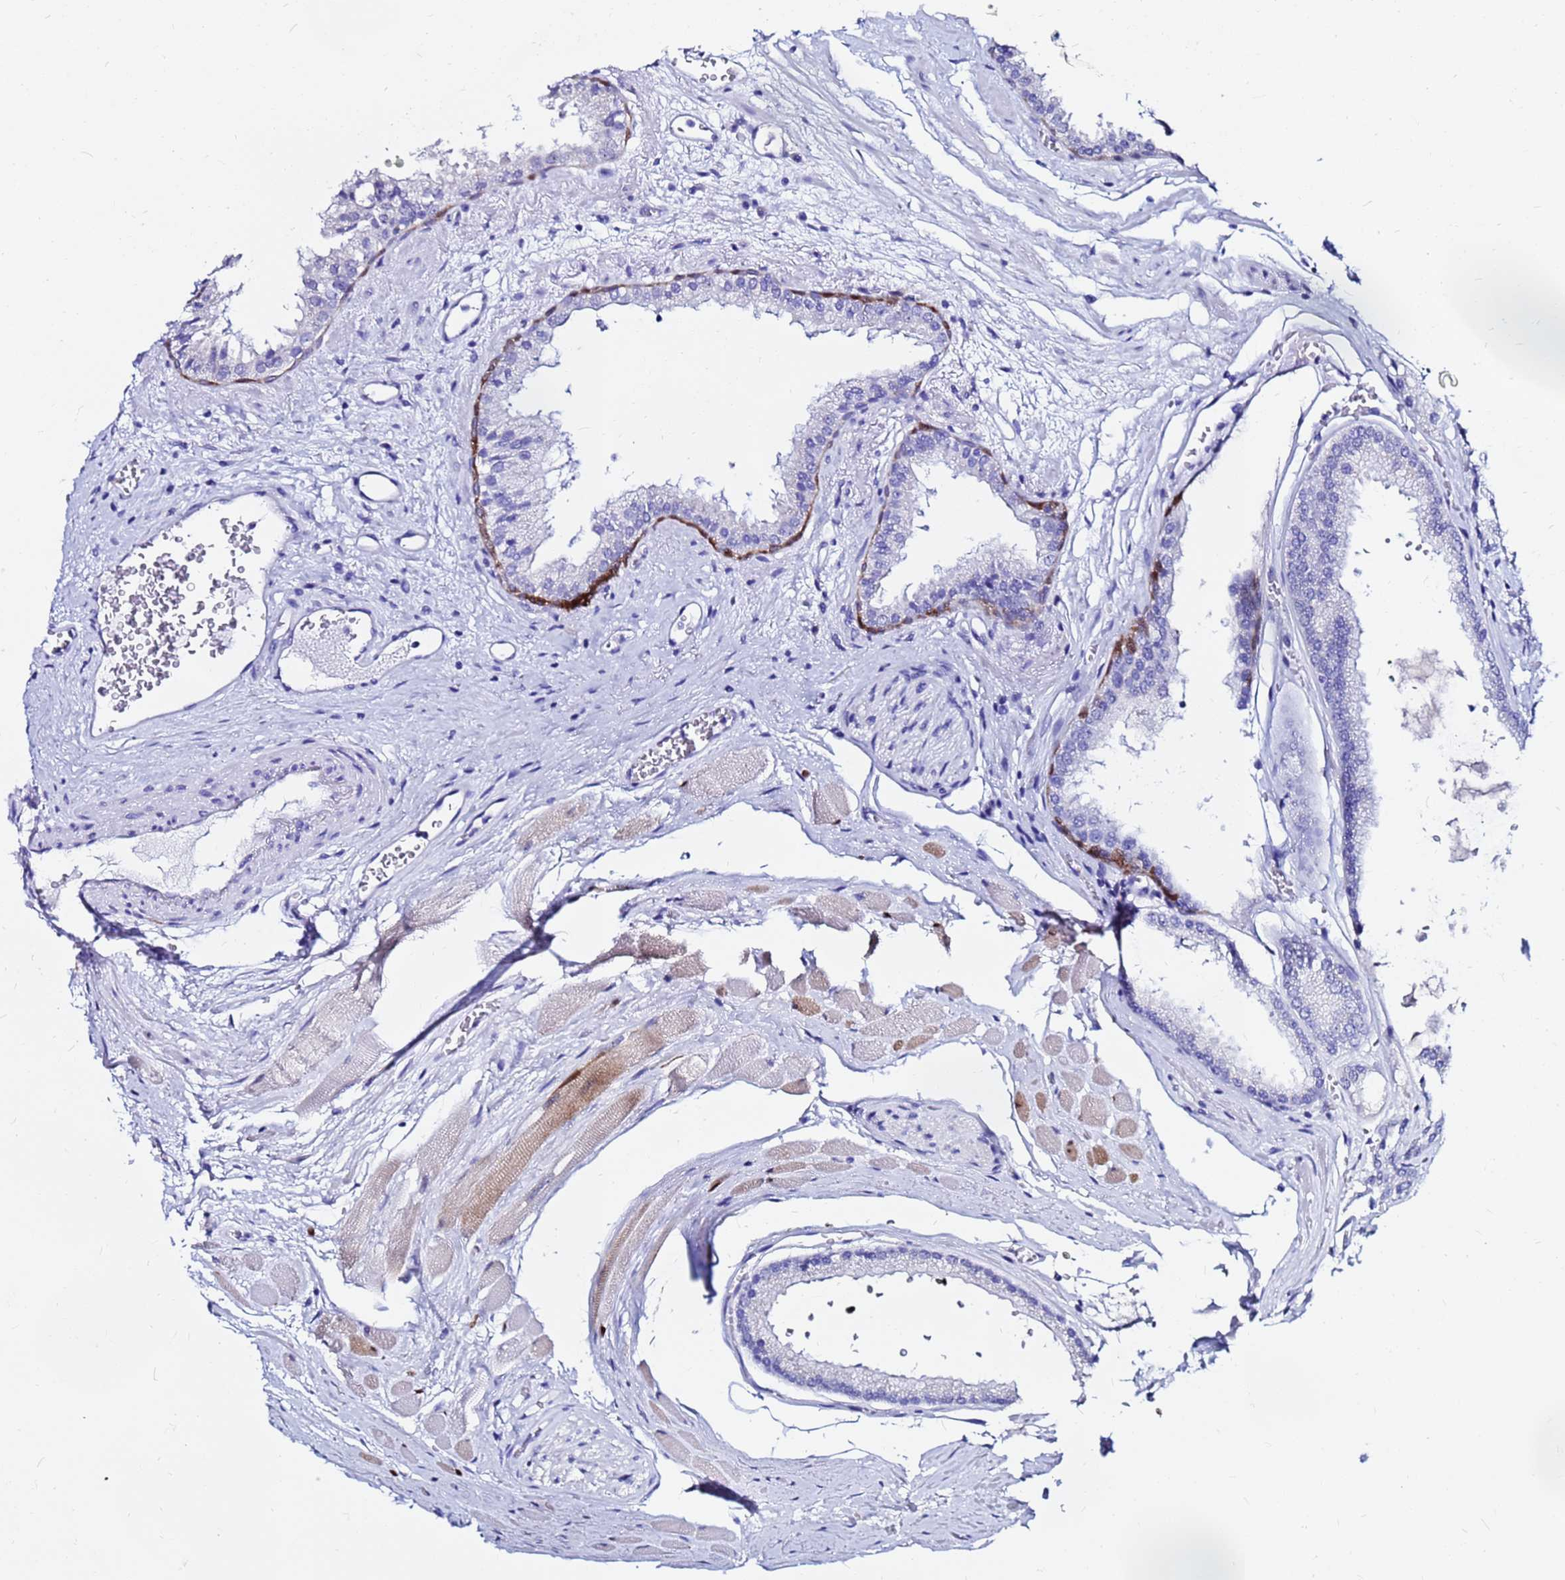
{"staining": {"intensity": "negative", "quantity": "none", "location": "none"}, "tissue": "prostate cancer", "cell_type": "Tumor cells", "image_type": "cancer", "snomed": [{"axis": "morphology", "description": "Adenocarcinoma, High grade"}, {"axis": "topography", "description": "Prostate"}], "caption": "Immunohistochemistry (IHC) of human high-grade adenocarcinoma (prostate) shows no positivity in tumor cells. Brightfield microscopy of immunohistochemistry (IHC) stained with DAB (brown) and hematoxylin (blue), captured at high magnification.", "gene": "PPP1R14C", "patient": {"sex": "male", "age": 67}}